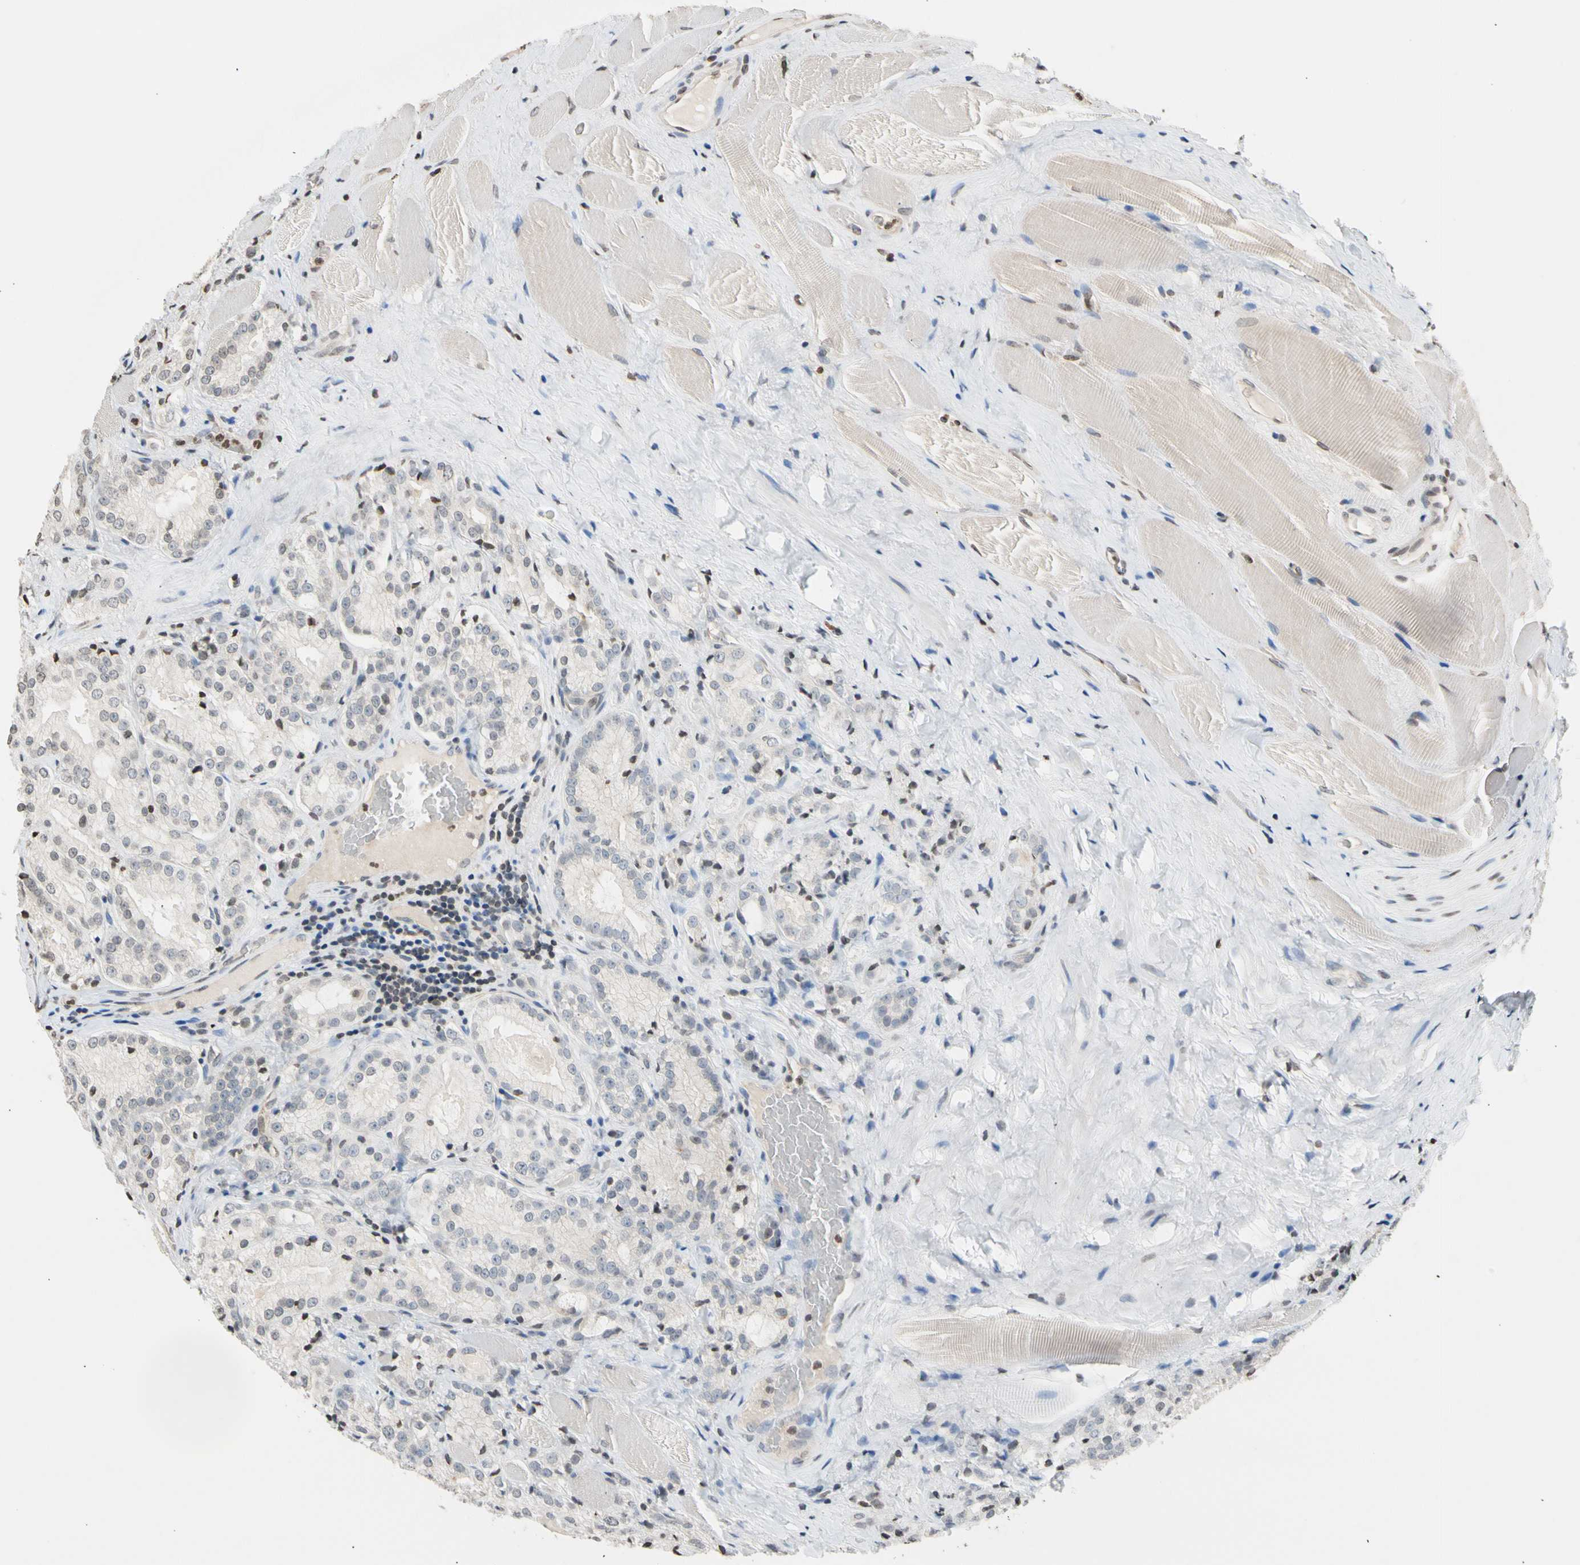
{"staining": {"intensity": "negative", "quantity": "none", "location": "none"}, "tissue": "prostate cancer", "cell_type": "Tumor cells", "image_type": "cancer", "snomed": [{"axis": "morphology", "description": "Adenocarcinoma, High grade"}, {"axis": "topography", "description": "Prostate"}], "caption": "High magnification brightfield microscopy of prostate cancer (high-grade adenocarcinoma) stained with DAB (brown) and counterstained with hematoxylin (blue): tumor cells show no significant positivity. (DAB IHC visualized using brightfield microscopy, high magnification).", "gene": "GPX4", "patient": {"sex": "male", "age": 73}}